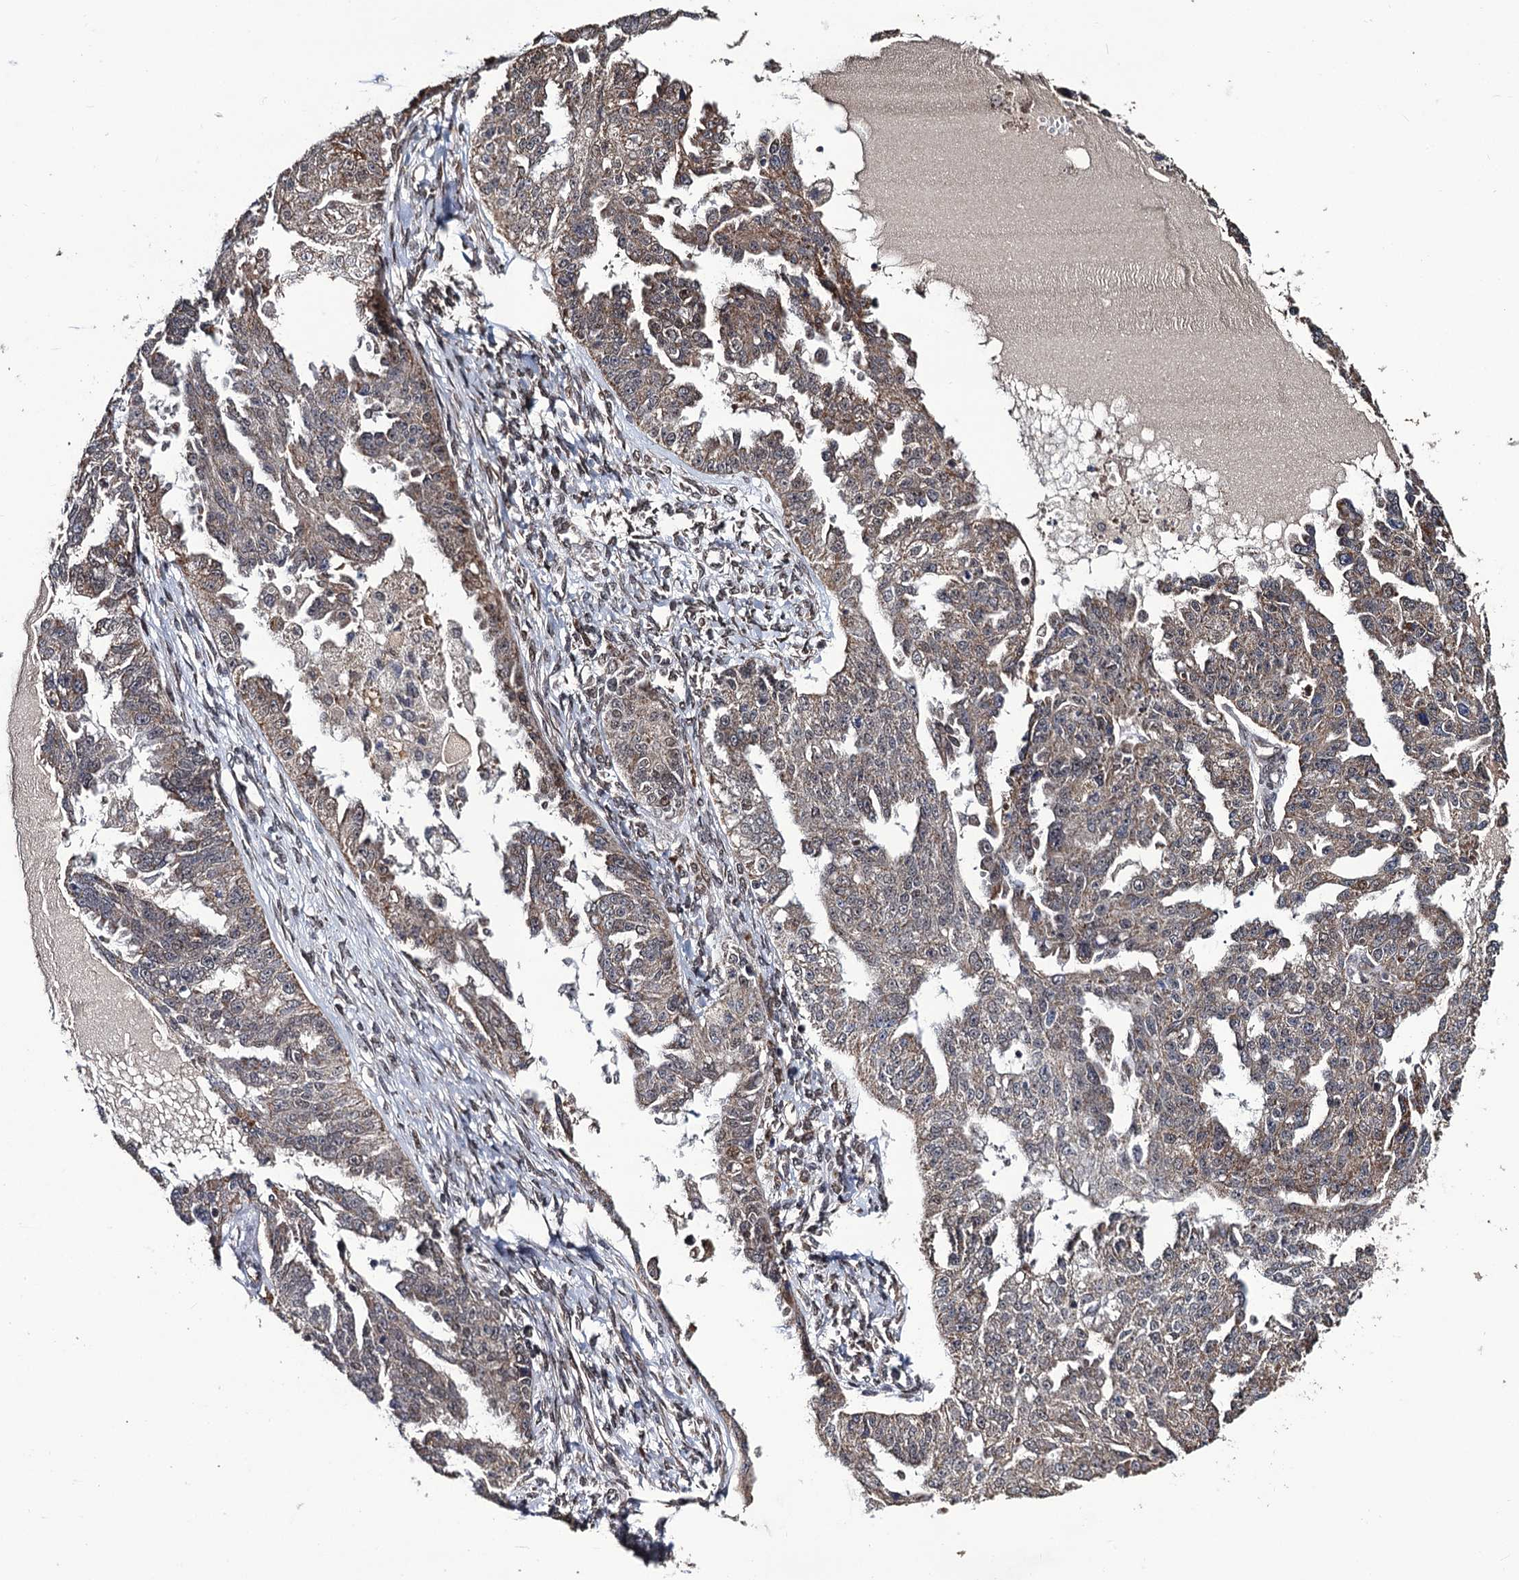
{"staining": {"intensity": "weak", "quantity": "<25%", "location": "cytoplasmic/membranous"}, "tissue": "ovarian cancer", "cell_type": "Tumor cells", "image_type": "cancer", "snomed": [{"axis": "morphology", "description": "Cystadenocarcinoma, serous, NOS"}, {"axis": "topography", "description": "Ovary"}], "caption": "This is a image of IHC staining of serous cystadenocarcinoma (ovarian), which shows no staining in tumor cells. (Stains: DAB IHC with hematoxylin counter stain, Microscopy: brightfield microscopy at high magnification).", "gene": "LRRC63", "patient": {"sex": "female", "age": 58}}